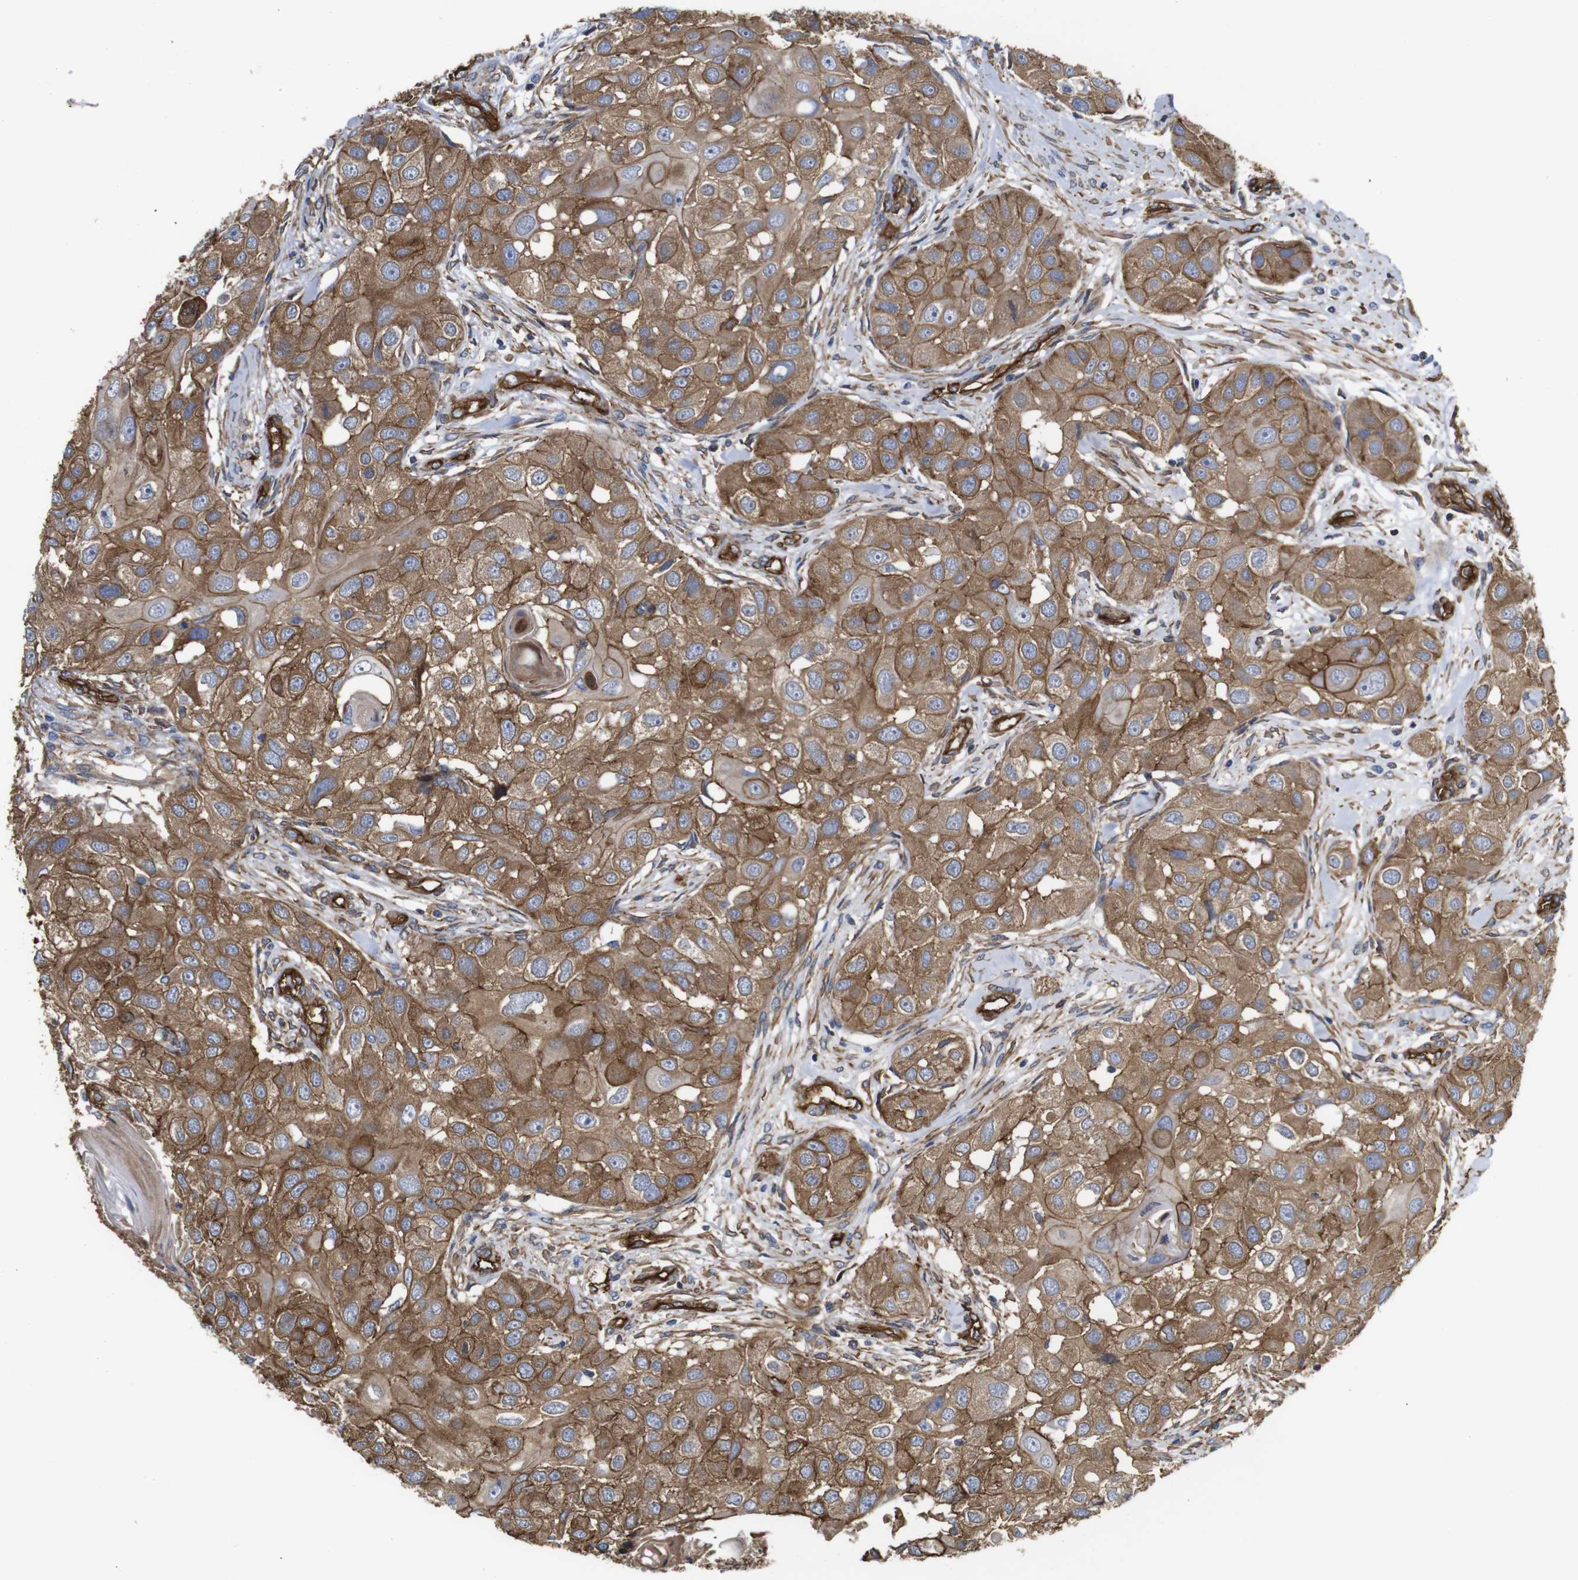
{"staining": {"intensity": "moderate", "quantity": ">75%", "location": "cytoplasmic/membranous"}, "tissue": "head and neck cancer", "cell_type": "Tumor cells", "image_type": "cancer", "snomed": [{"axis": "morphology", "description": "Normal tissue, NOS"}, {"axis": "morphology", "description": "Squamous cell carcinoma, NOS"}, {"axis": "topography", "description": "Skeletal muscle"}, {"axis": "topography", "description": "Head-Neck"}], "caption": "A high-resolution histopathology image shows IHC staining of head and neck cancer, which displays moderate cytoplasmic/membranous staining in approximately >75% of tumor cells.", "gene": "SPTBN1", "patient": {"sex": "male", "age": 51}}